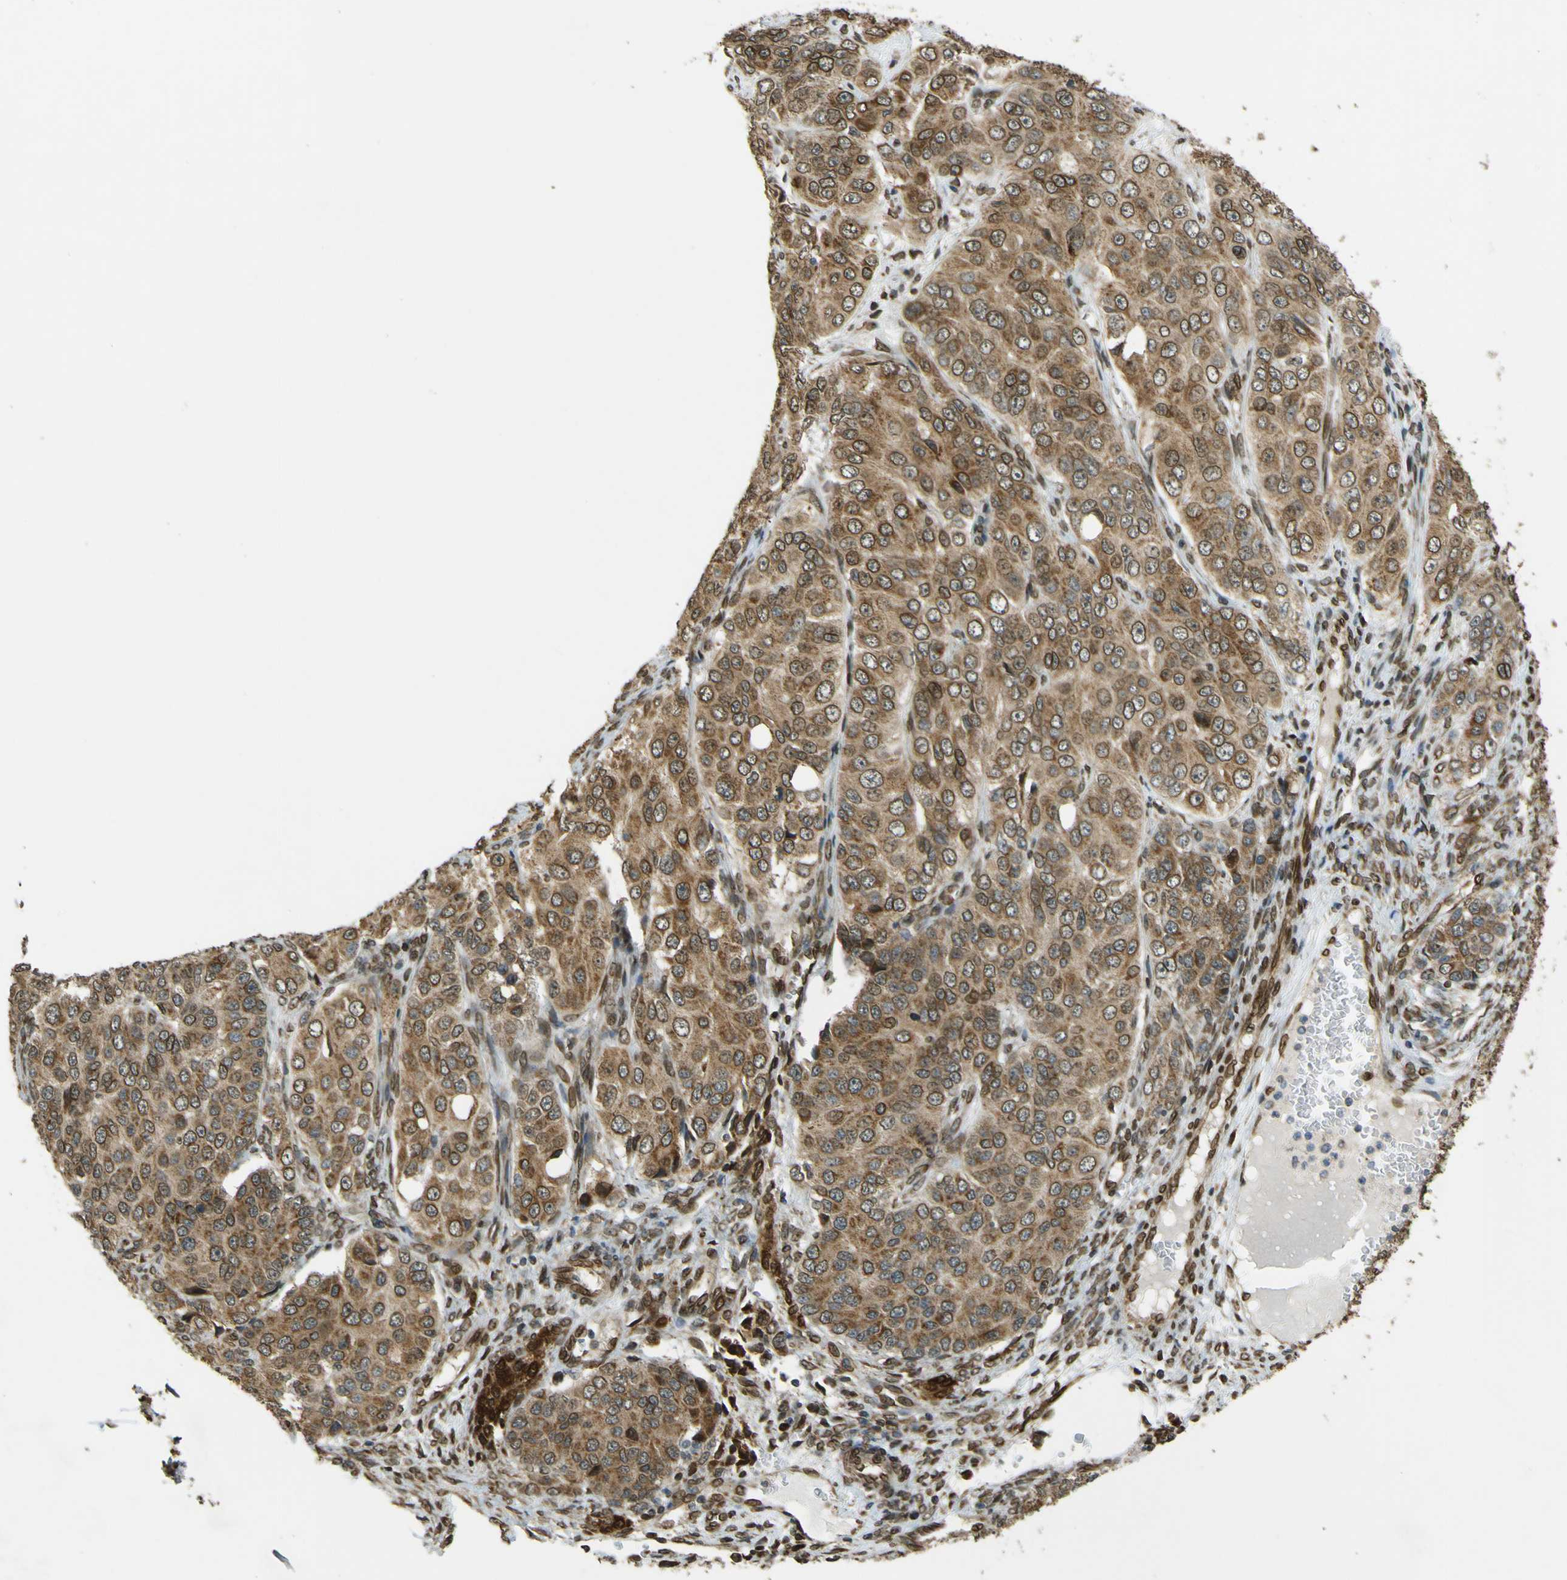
{"staining": {"intensity": "moderate", "quantity": ">75%", "location": "cytoplasmic/membranous,nuclear"}, "tissue": "ovarian cancer", "cell_type": "Tumor cells", "image_type": "cancer", "snomed": [{"axis": "morphology", "description": "Carcinoma, endometroid"}, {"axis": "topography", "description": "Ovary"}], "caption": "DAB (3,3'-diaminobenzidine) immunohistochemical staining of ovarian endometroid carcinoma demonstrates moderate cytoplasmic/membranous and nuclear protein staining in approximately >75% of tumor cells. (Brightfield microscopy of DAB IHC at high magnification).", "gene": "GALNT1", "patient": {"sex": "female", "age": 51}}